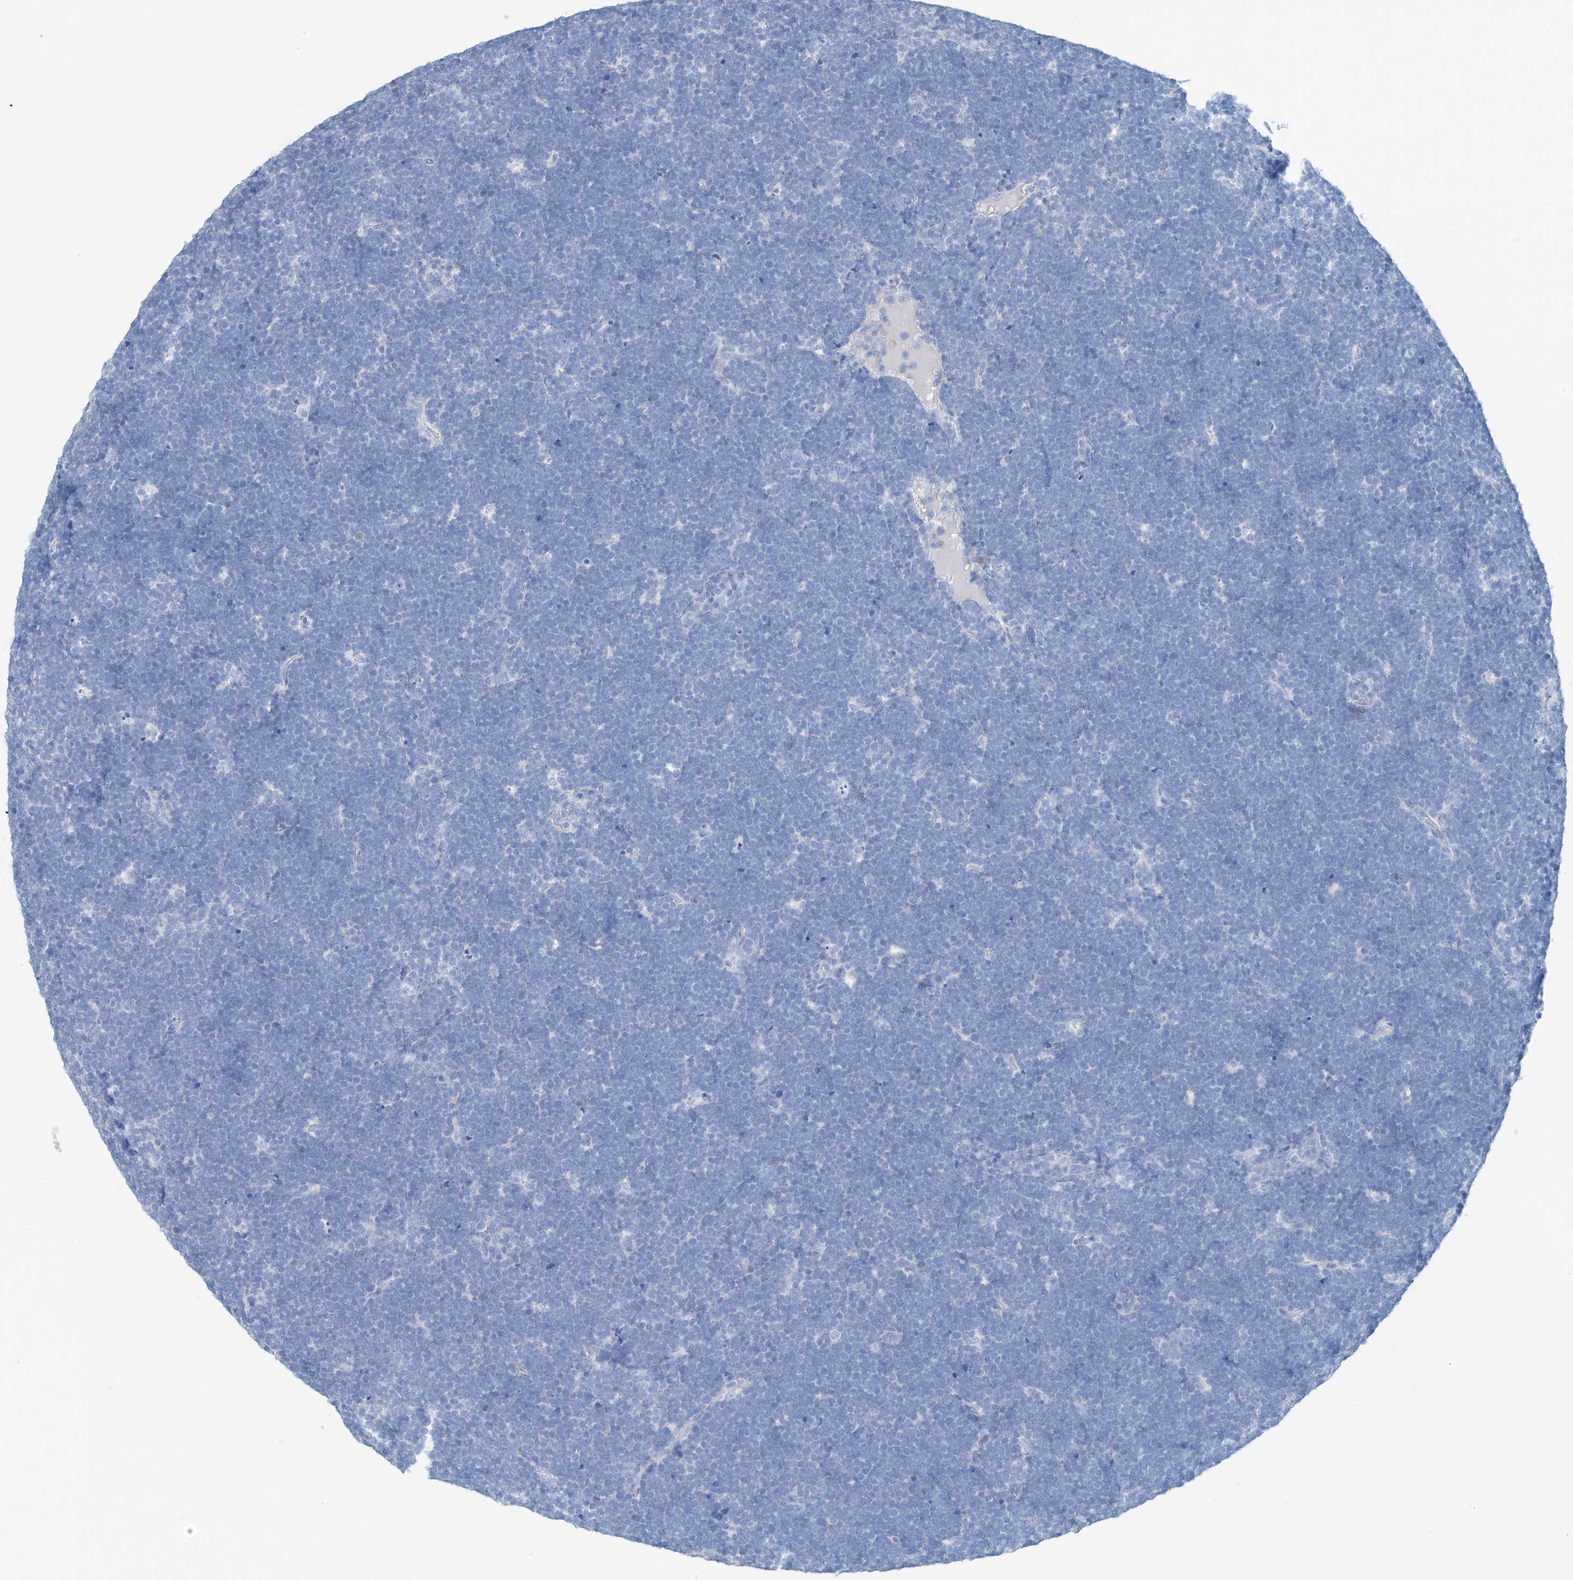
{"staining": {"intensity": "negative", "quantity": "none", "location": "none"}, "tissue": "lymphoma", "cell_type": "Tumor cells", "image_type": "cancer", "snomed": [{"axis": "morphology", "description": "Malignant lymphoma, non-Hodgkin's type, High grade"}, {"axis": "topography", "description": "Lymph node"}], "caption": "IHC photomicrograph of high-grade malignant lymphoma, non-Hodgkin's type stained for a protein (brown), which reveals no expression in tumor cells.", "gene": "C1orf87", "patient": {"sex": "male", "age": 13}}